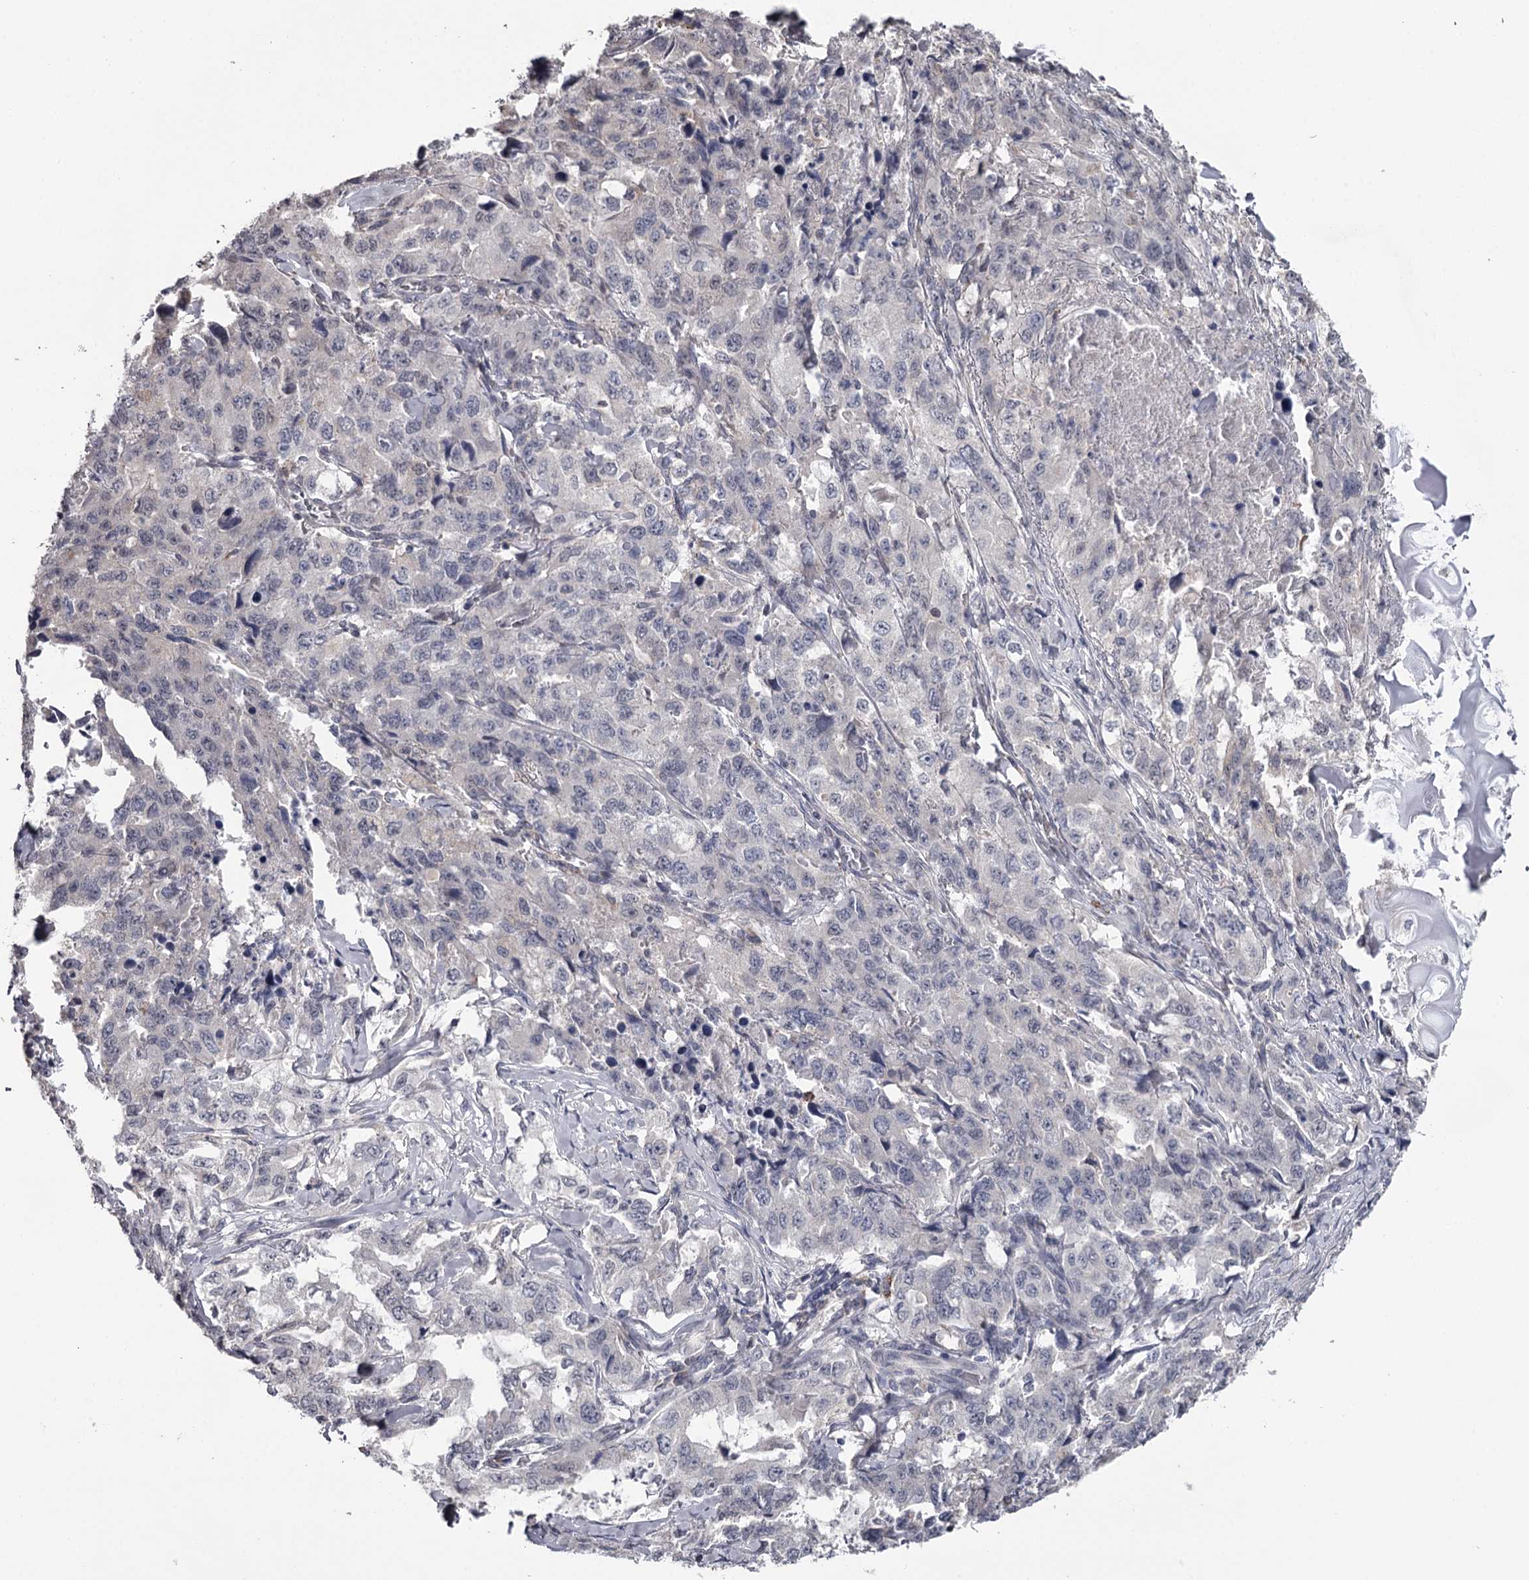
{"staining": {"intensity": "negative", "quantity": "none", "location": "none"}, "tissue": "lung cancer", "cell_type": "Tumor cells", "image_type": "cancer", "snomed": [{"axis": "morphology", "description": "Adenocarcinoma, NOS"}, {"axis": "topography", "description": "Lung"}], "caption": "Immunohistochemistry (IHC) image of human lung cancer stained for a protein (brown), which demonstrates no expression in tumor cells.", "gene": "GTSF1", "patient": {"sex": "female", "age": 51}}